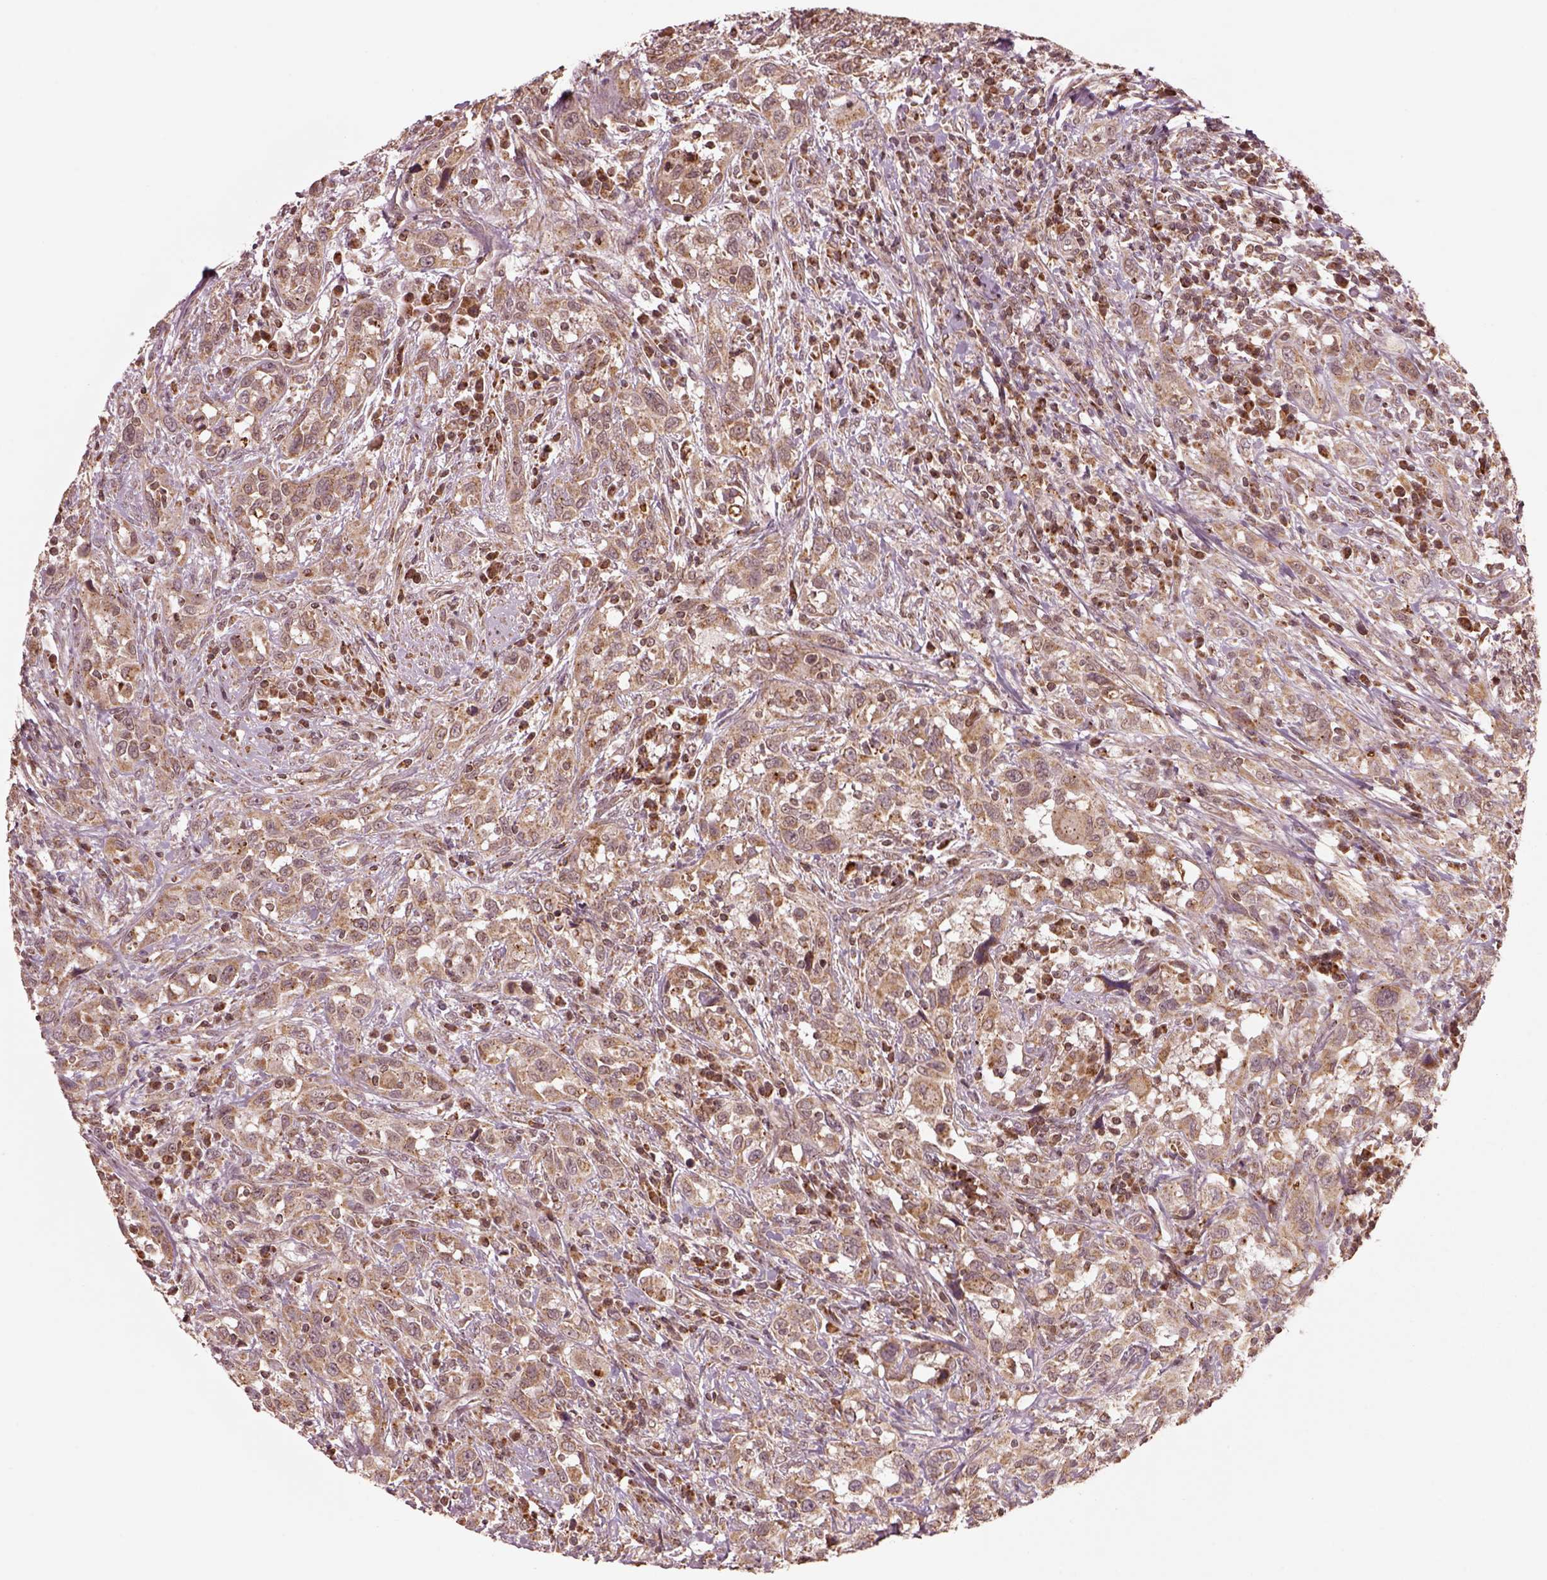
{"staining": {"intensity": "weak", "quantity": ">75%", "location": "cytoplasmic/membranous"}, "tissue": "urothelial cancer", "cell_type": "Tumor cells", "image_type": "cancer", "snomed": [{"axis": "morphology", "description": "Urothelial carcinoma, NOS"}, {"axis": "morphology", "description": "Urothelial carcinoma, High grade"}, {"axis": "topography", "description": "Urinary bladder"}], "caption": "Protein staining shows weak cytoplasmic/membranous staining in approximately >75% of tumor cells in urothelial carcinoma (high-grade). (DAB (3,3'-diaminobenzidine) IHC, brown staining for protein, blue staining for nuclei).", "gene": "SEL1L3", "patient": {"sex": "female", "age": 64}}